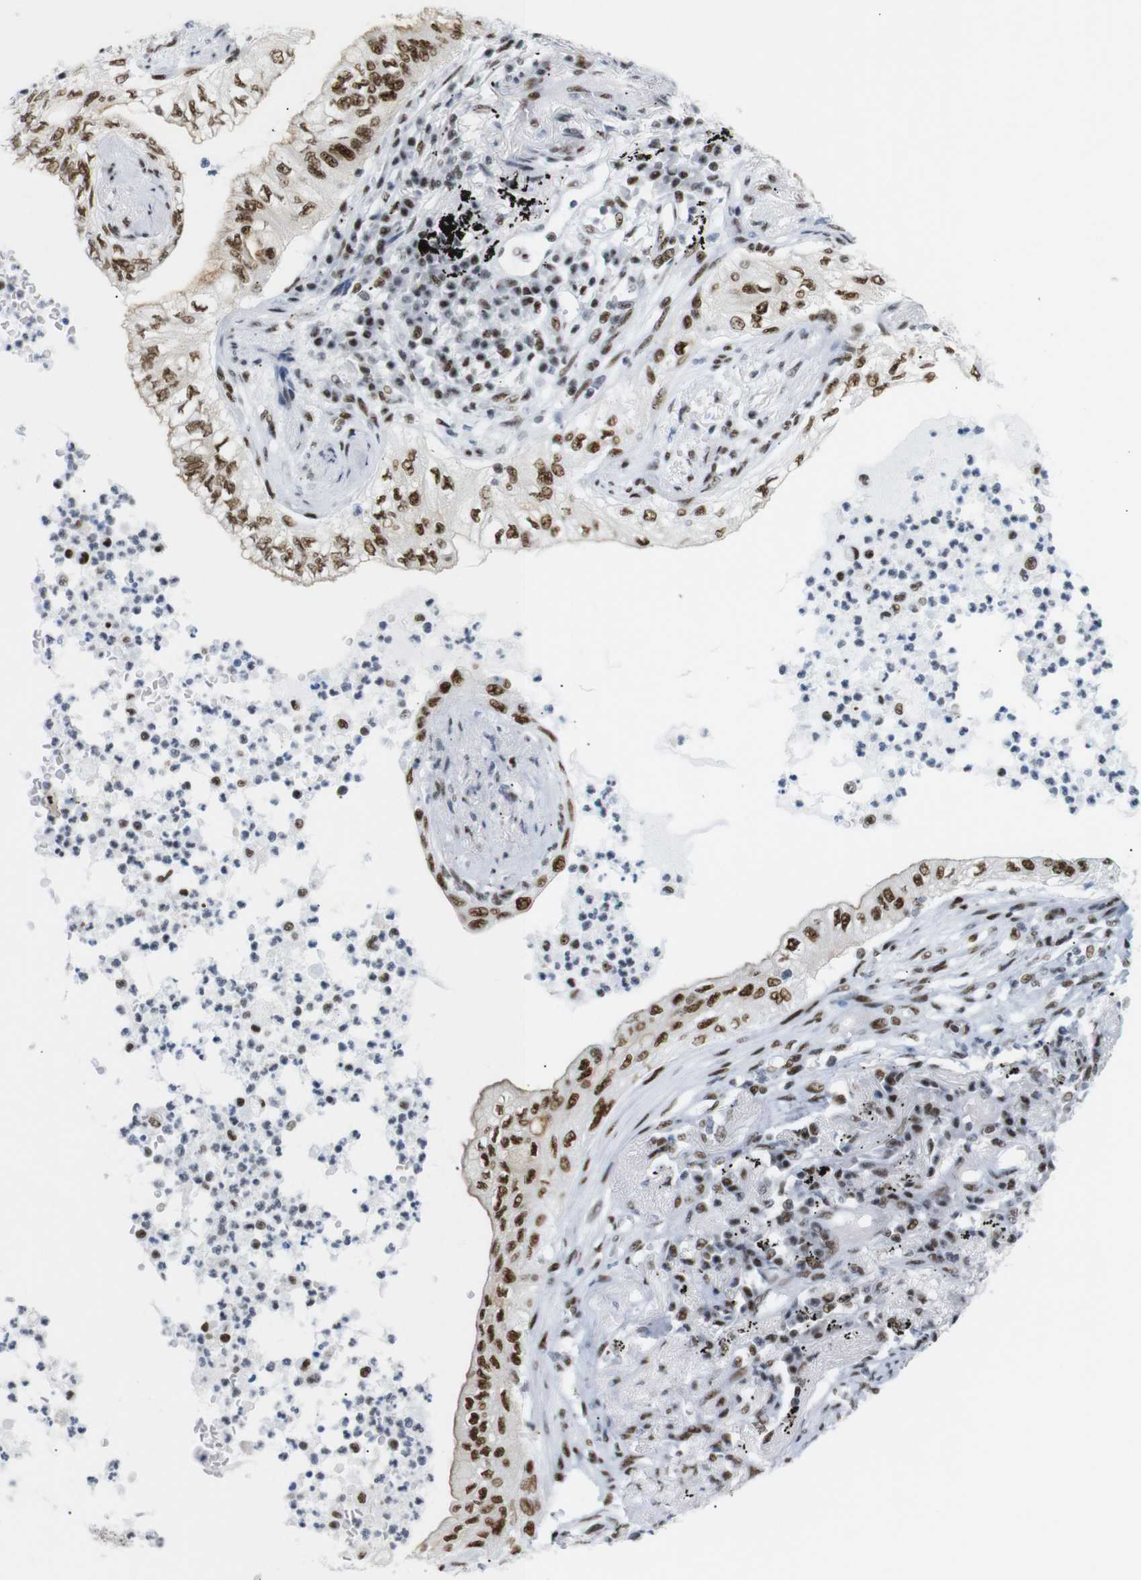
{"staining": {"intensity": "strong", "quantity": ">75%", "location": "nuclear"}, "tissue": "lung cancer", "cell_type": "Tumor cells", "image_type": "cancer", "snomed": [{"axis": "morphology", "description": "Normal tissue, NOS"}, {"axis": "morphology", "description": "Adenocarcinoma, NOS"}, {"axis": "topography", "description": "Bronchus"}, {"axis": "topography", "description": "Lung"}], "caption": "Tumor cells demonstrate high levels of strong nuclear staining in approximately >75% of cells in human lung adenocarcinoma.", "gene": "TRA2B", "patient": {"sex": "female", "age": 70}}